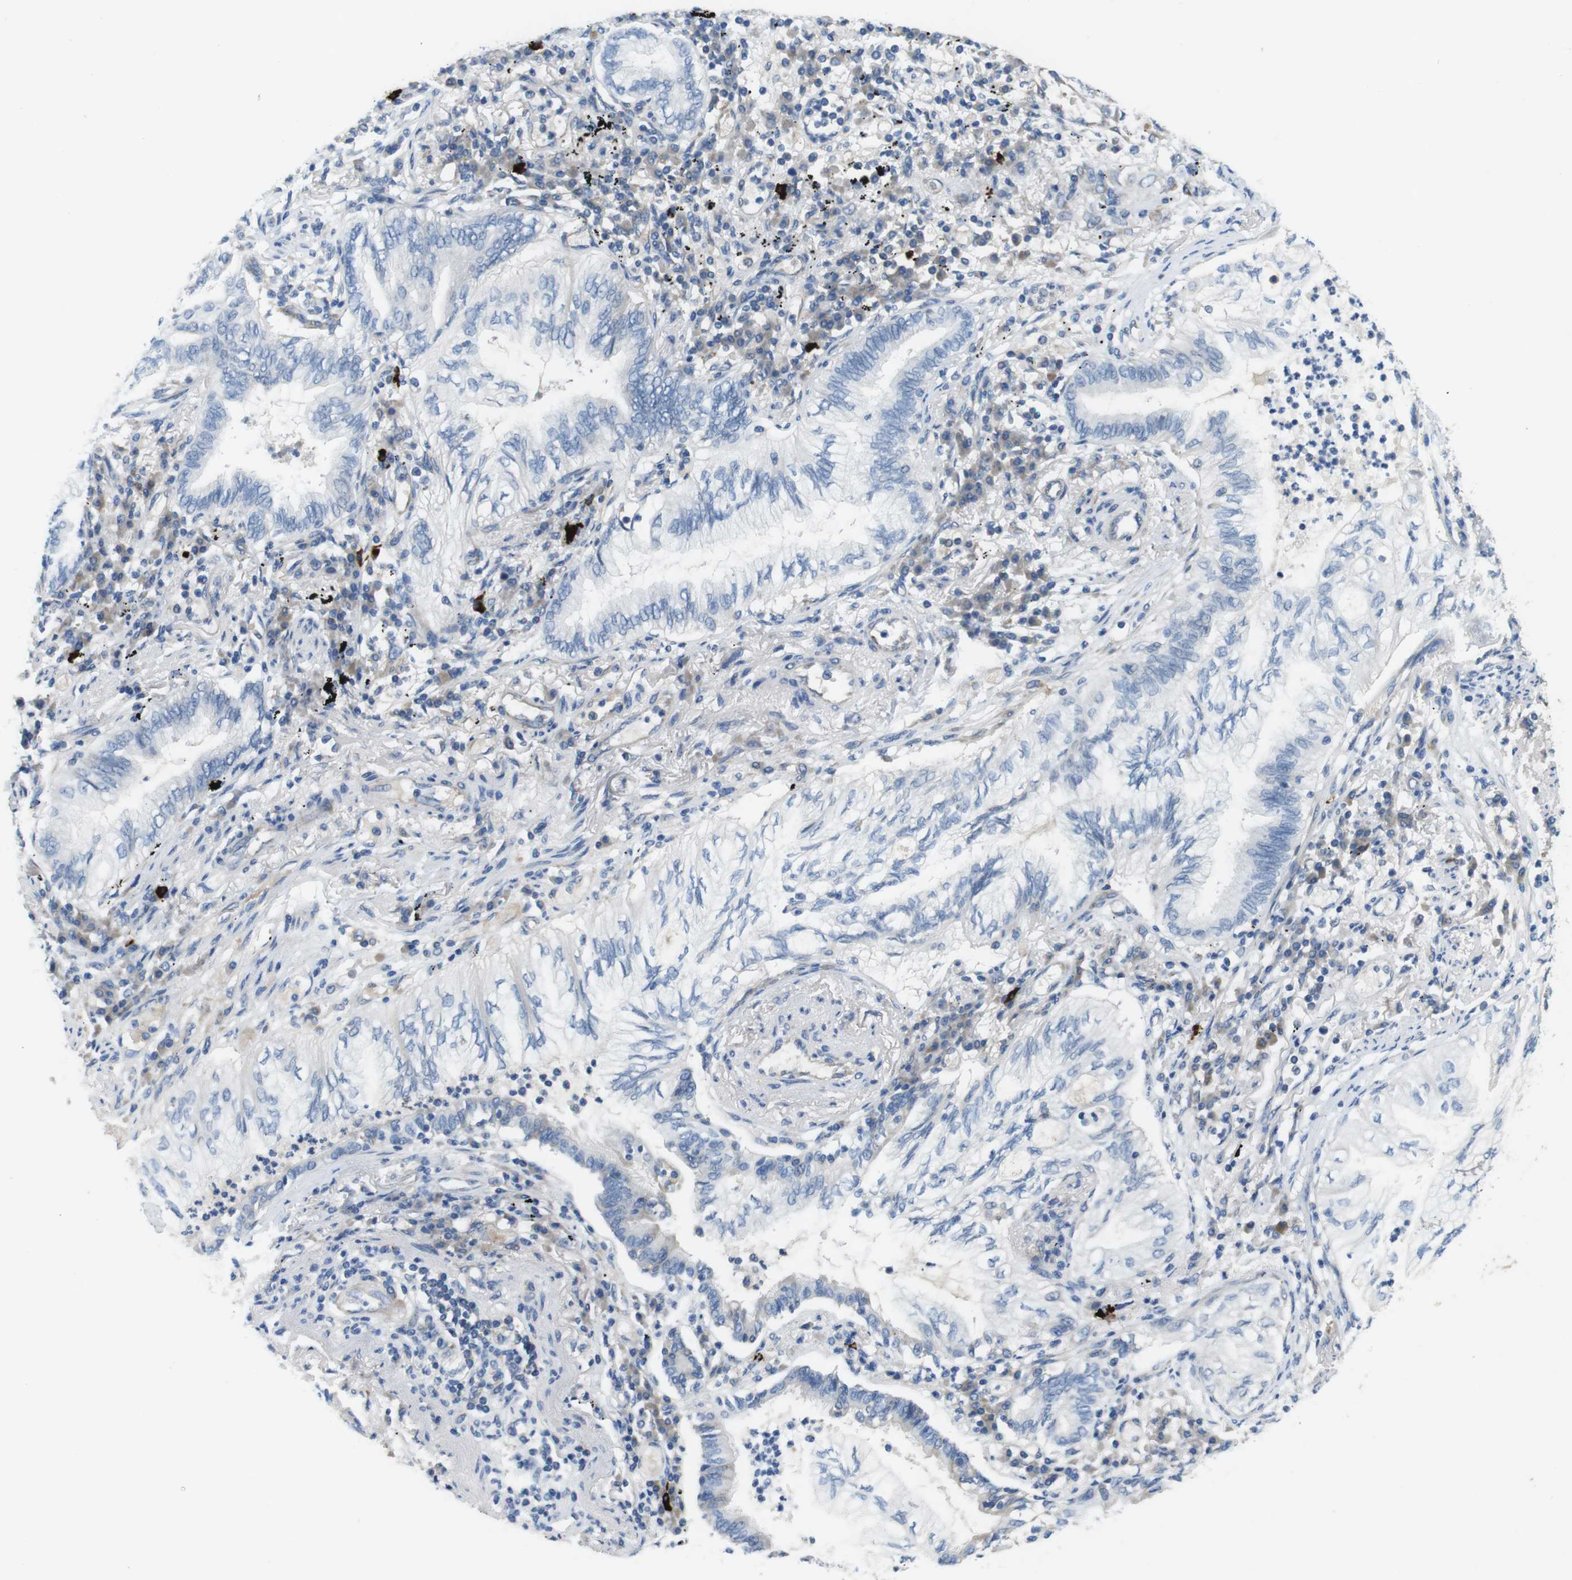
{"staining": {"intensity": "negative", "quantity": "none", "location": "none"}, "tissue": "lung cancer", "cell_type": "Tumor cells", "image_type": "cancer", "snomed": [{"axis": "morphology", "description": "Normal tissue, NOS"}, {"axis": "morphology", "description": "Adenocarcinoma, NOS"}, {"axis": "topography", "description": "Bronchus"}, {"axis": "topography", "description": "Lung"}], "caption": "An IHC image of lung cancer is shown. There is no staining in tumor cells of lung cancer.", "gene": "DCLK1", "patient": {"sex": "female", "age": 70}}